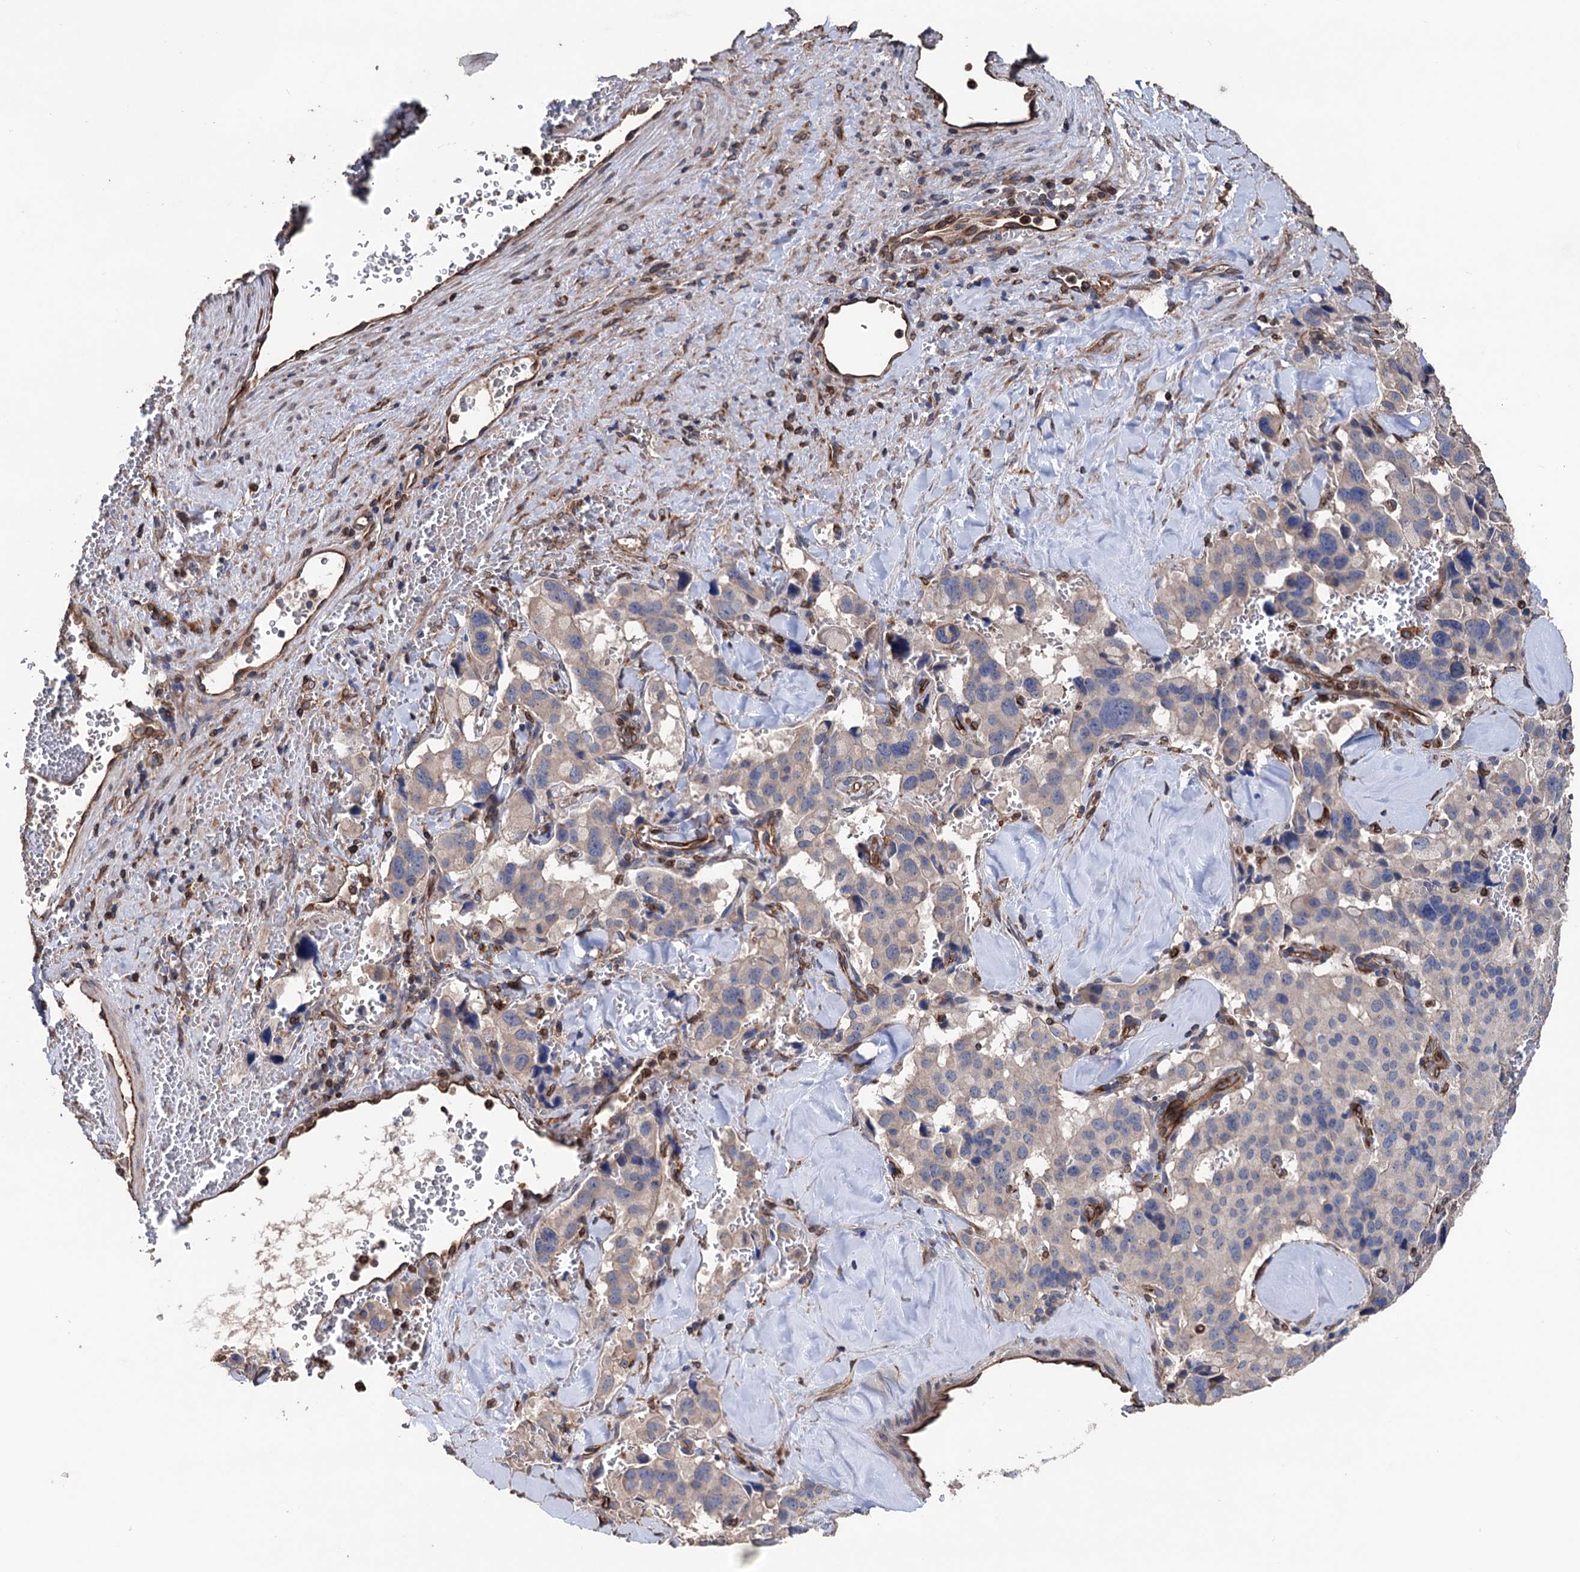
{"staining": {"intensity": "negative", "quantity": "none", "location": "none"}, "tissue": "pancreatic cancer", "cell_type": "Tumor cells", "image_type": "cancer", "snomed": [{"axis": "morphology", "description": "Adenocarcinoma, NOS"}, {"axis": "topography", "description": "Pancreas"}], "caption": "An IHC image of pancreatic cancer (adenocarcinoma) is shown. There is no staining in tumor cells of pancreatic cancer (adenocarcinoma).", "gene": "STING1", "patient": {"sex": "male", "age": 65}}